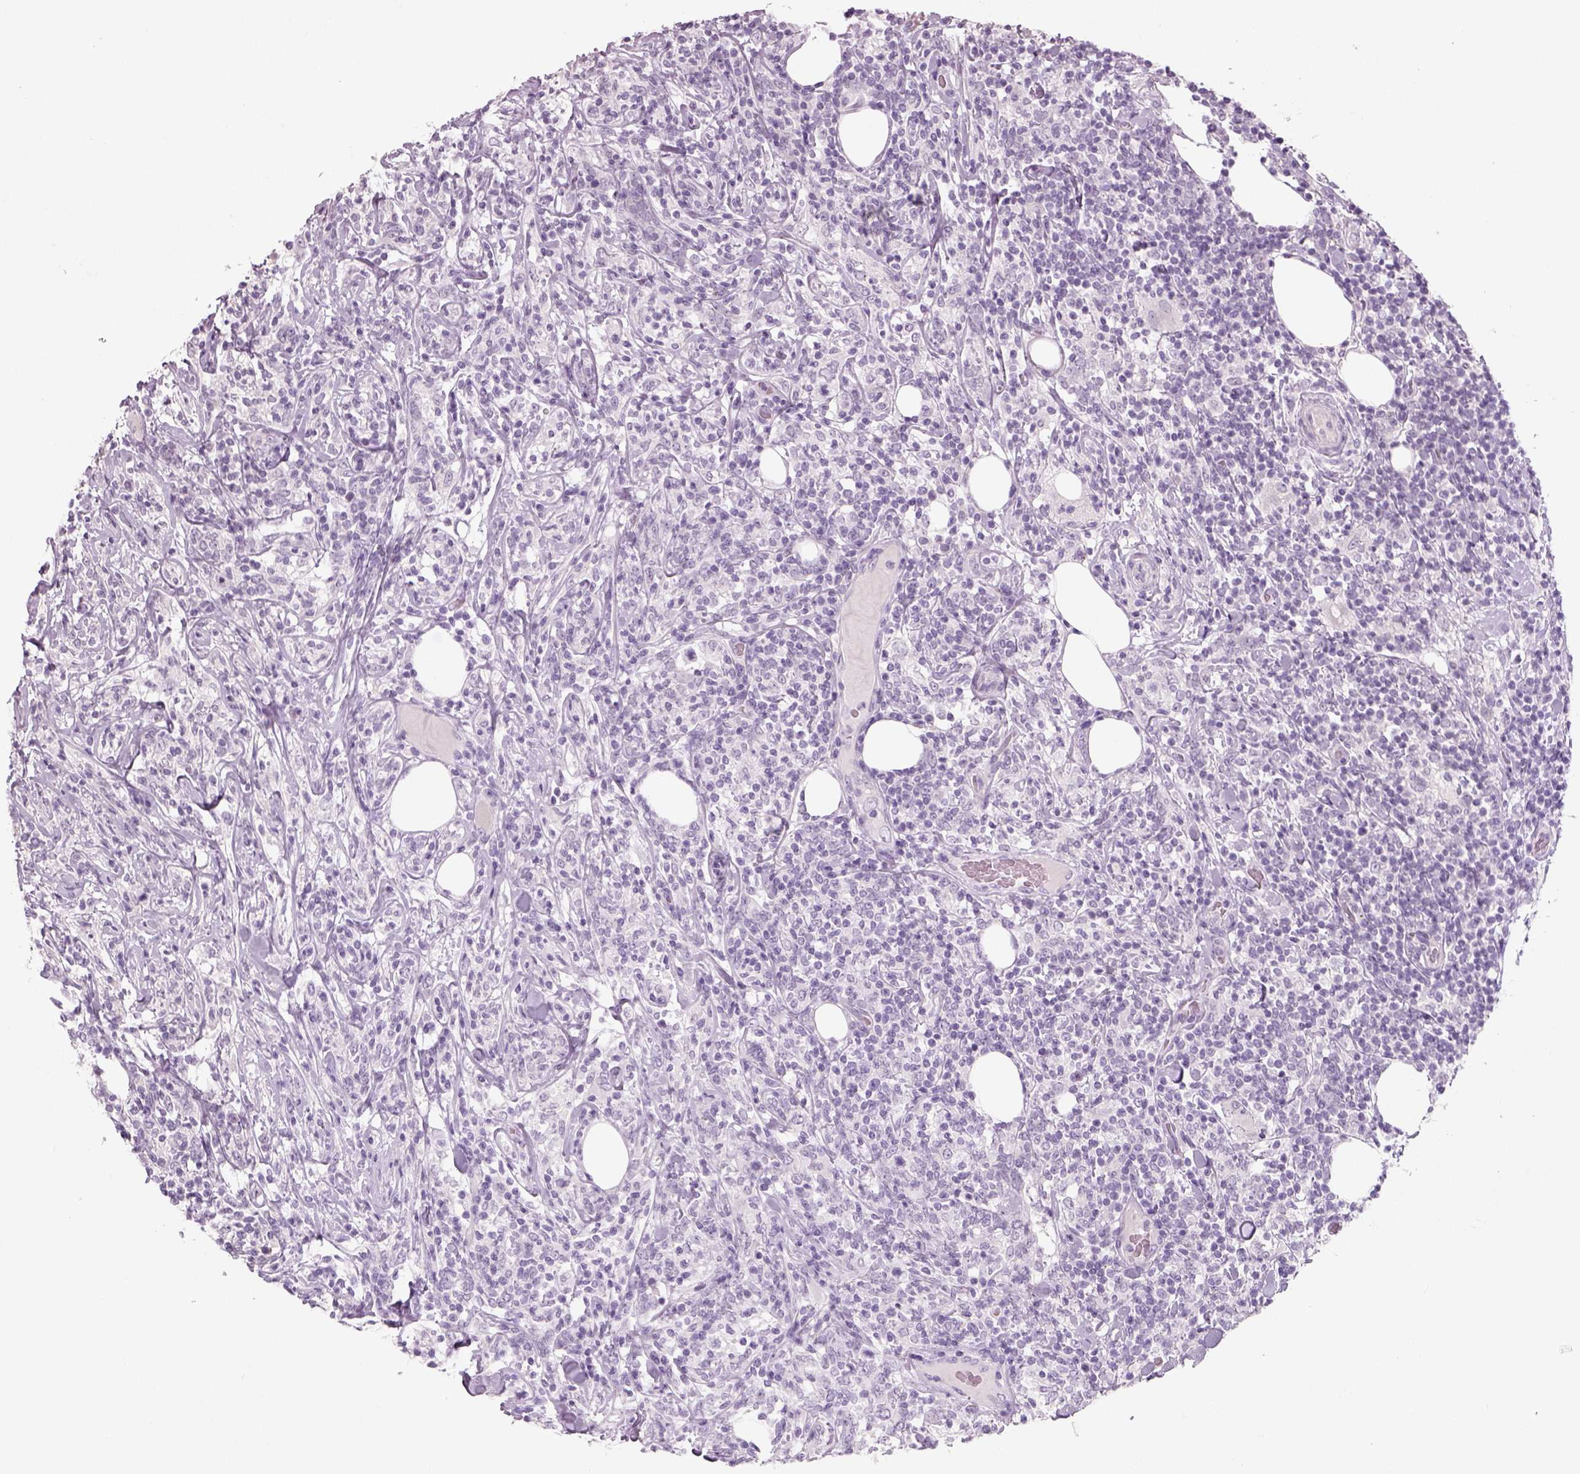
{"staining": {"intensity": "negative", "quantity": "none", "location": "none"}, "tissue": "lymphoma", "cell_type": "Tumor cells", "image_type": "cancer", "snomed": [{"axis": "morphology", "description": "Malignant lymphoma, non-Hodgkin's type, High grade"}, {"axis": "topography", "description": "Lymph node"}], "caption": "An IHC photomicrograph of lymphoma is shown. There is no staining in tumor cells of lymphoma.", "gene": "SLC6A2", "patient": {"sex": "female", "age": 84}}